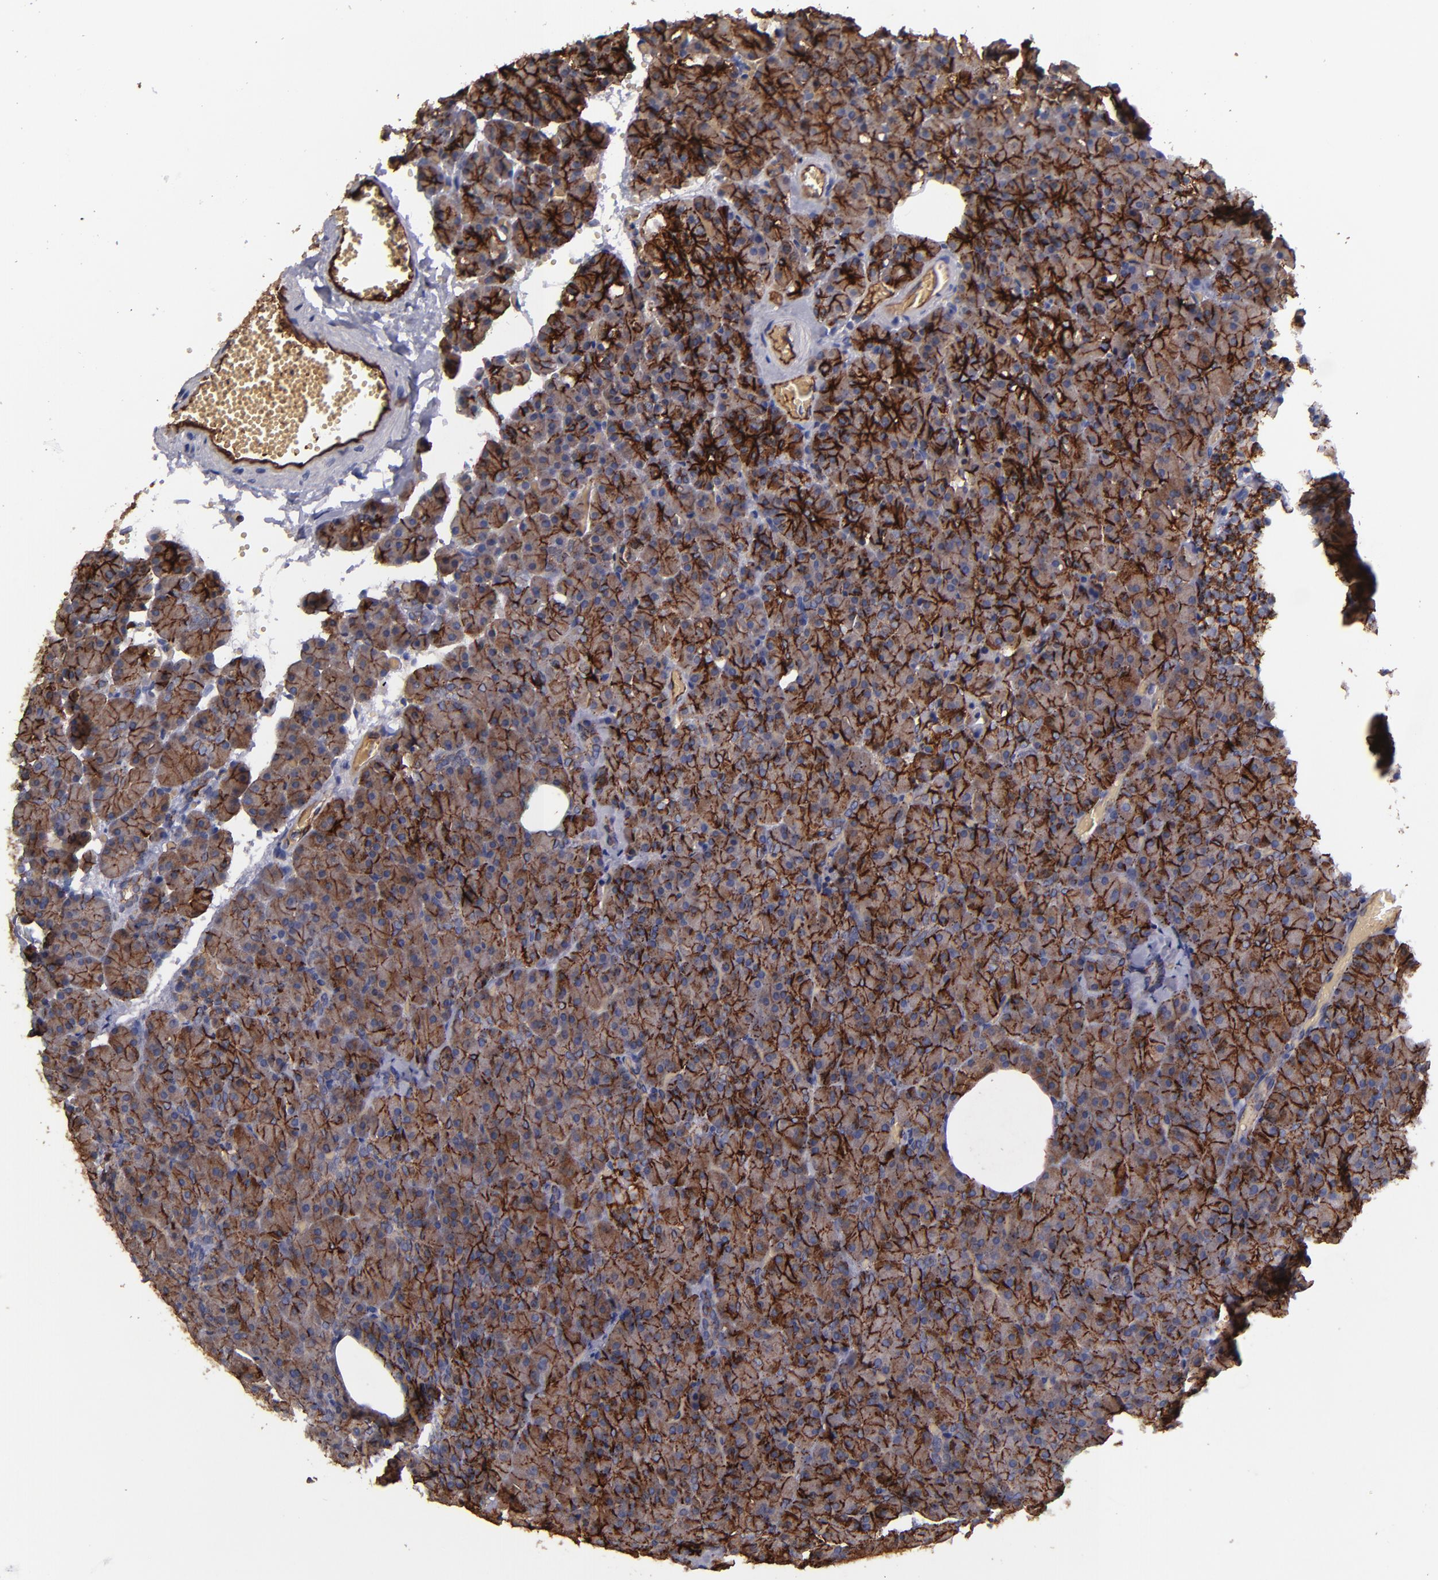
{"staining": {"intensity": "moderate", "quantity": ">75%", "location": "cytoplasmic/membranous"}, "tissue": "carcinoid", "cell_type": "Tumor cells", "image_type": "cancer", "snomed": [{"axis": "morphology", "description": "Normal tissue, NOS"}, {"axis": "morphology", "description": "Carcinoid, malignant, NOS"}, {"axis": "topography", "description": "Pancreas"}], "caption": "The image exhibits staining of carcinoid, revealing moderate cytoplasmic/membranous protein expression (brown color) within tumor cells.", "gene": "CLDN5", "patient": {"sex": "female", "age": 35}}